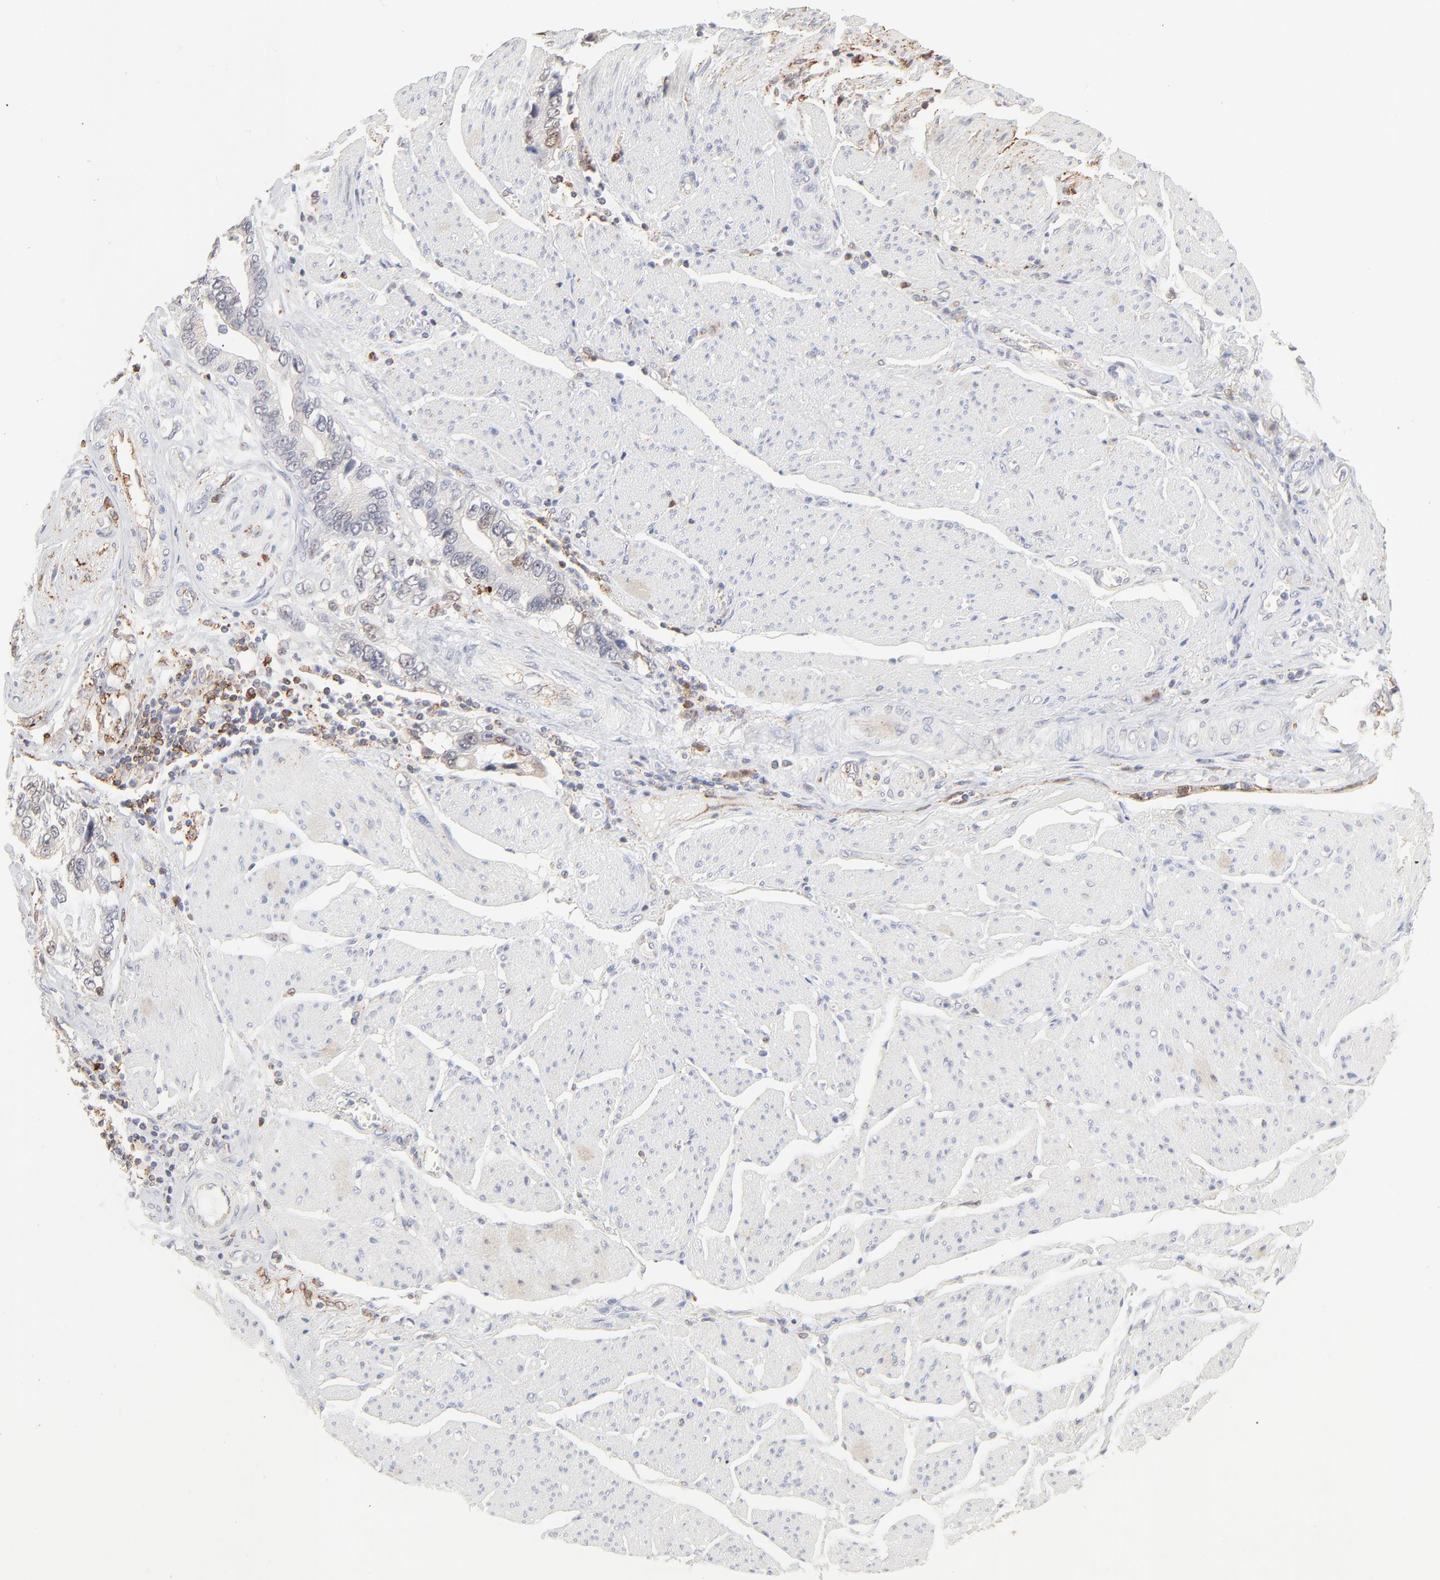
{"staining": {"intensity": "weak", "quantity": "<25%", "location": "cytoplasmic/membranous,nuclear"}, "tissue": "stomach cancer", "cell_type": "Tumor cells", "image_type": "cancer", "snomed": [{"axis": "morphology", "description": "Adenocarcinoma, NOS"}, {"axis": "topography", "description": "Pancreas"}, {"axis": "topography", "description": "Stomach, upper"}], "caption": "Tumor cells show no significant protein staining in stomach cancer.", "gene": "CDK6", "patient": {"sex": "male", "age": 77}}